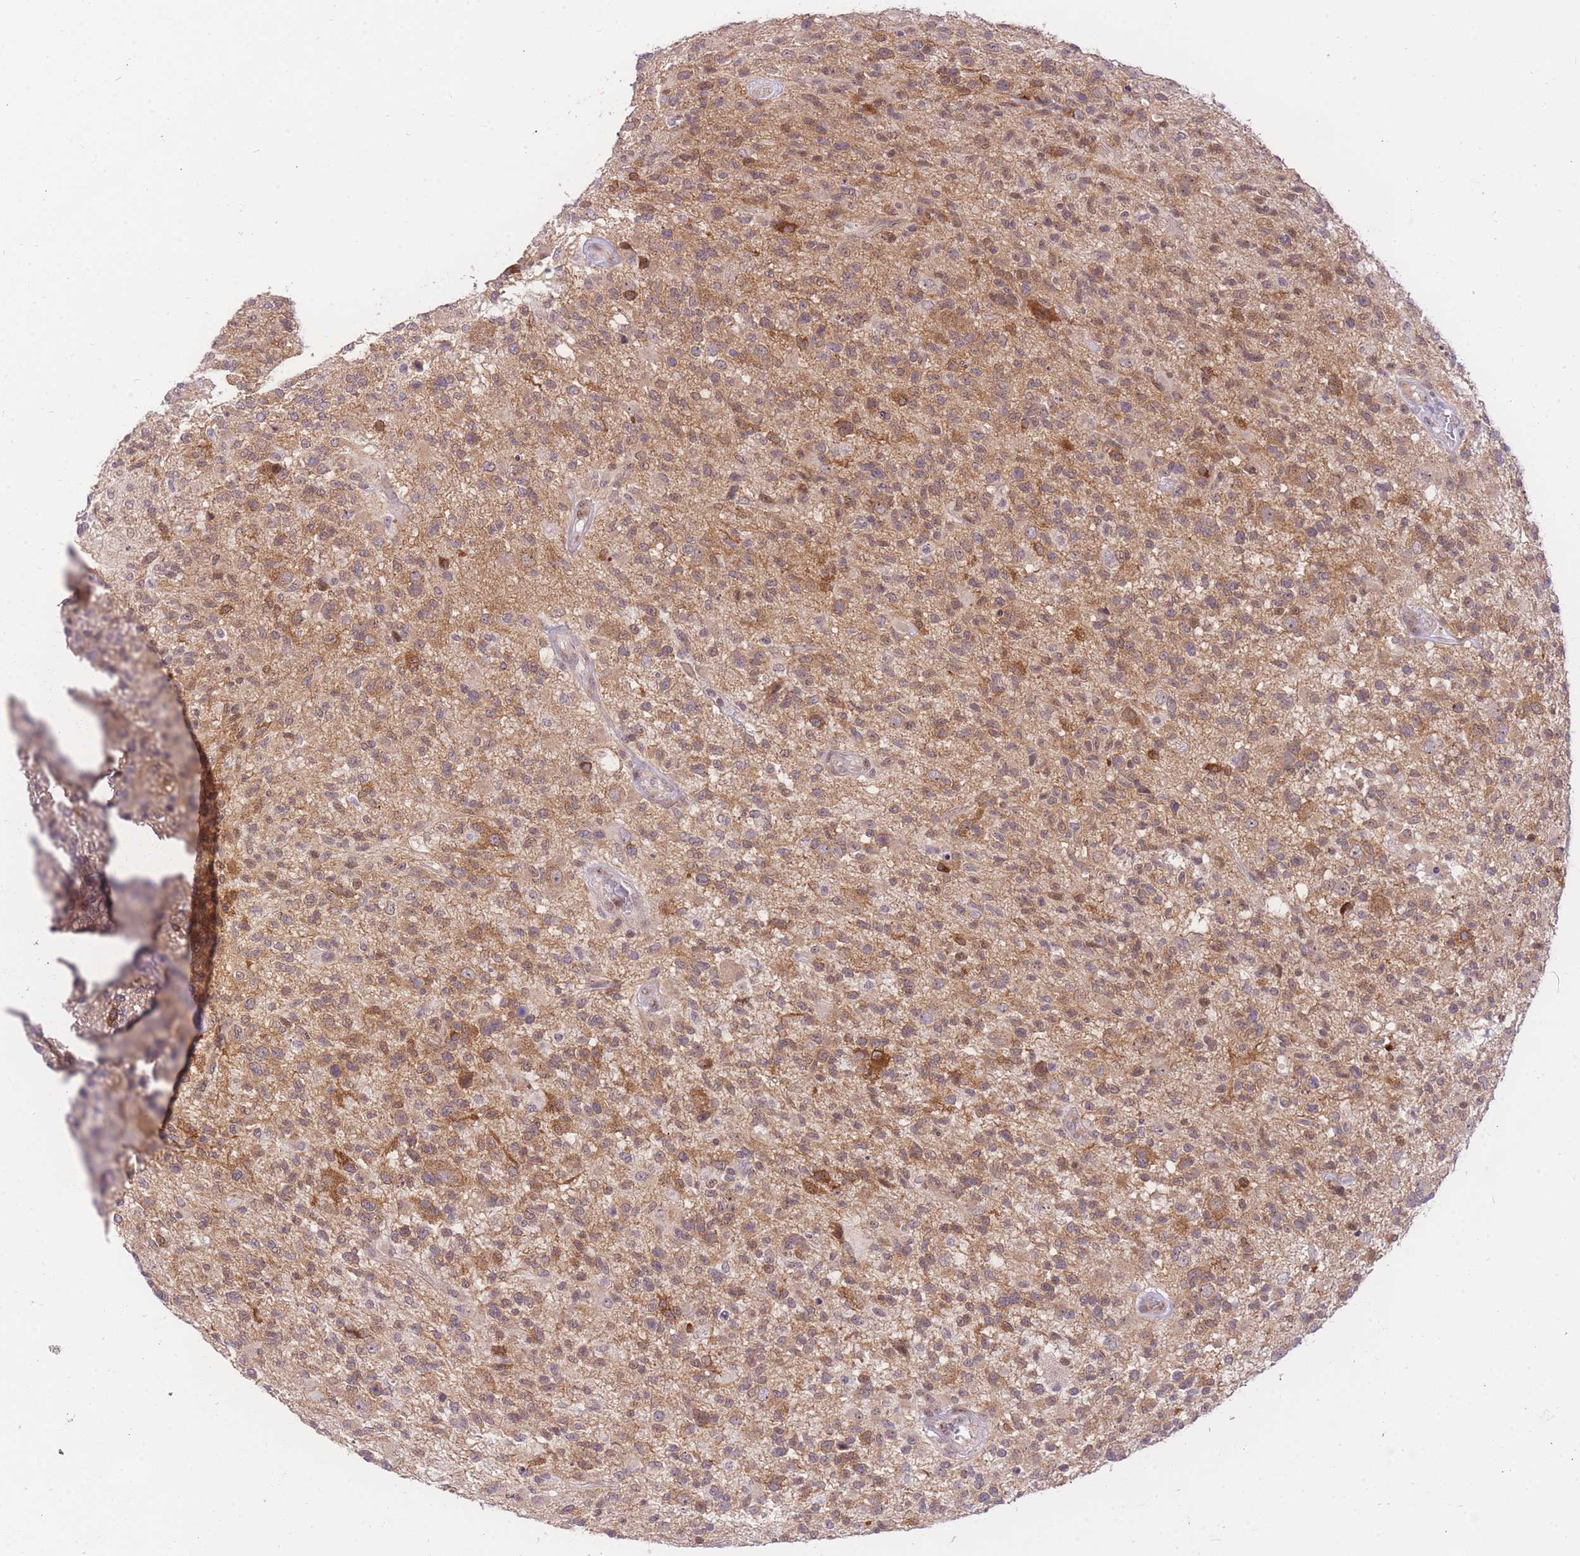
{"staining": {"intensity": "moderate", "quantity": ">75%", "location": "cytoplasmic/membranous"}, "tissue": "glioma", "cell_type": "Tumor cells", "image_type": "cancer", "snomed": [{"axis": "morphology", "description": "Glioma, malignant, High grade"}, {"axis": "morphology", "description": "Glioblastoma, NOS"}, {"axis": "topography", "description": "Brain"}], "caption": "A high-resolution image shows immunohistochemistry staining of glioblastoma, which demonstrates moderate cytoplasmic/membranous staining in approximately >75% of tumor cells.", "gene": "STK39", "patient": {"sex": "male", "age": 60}}